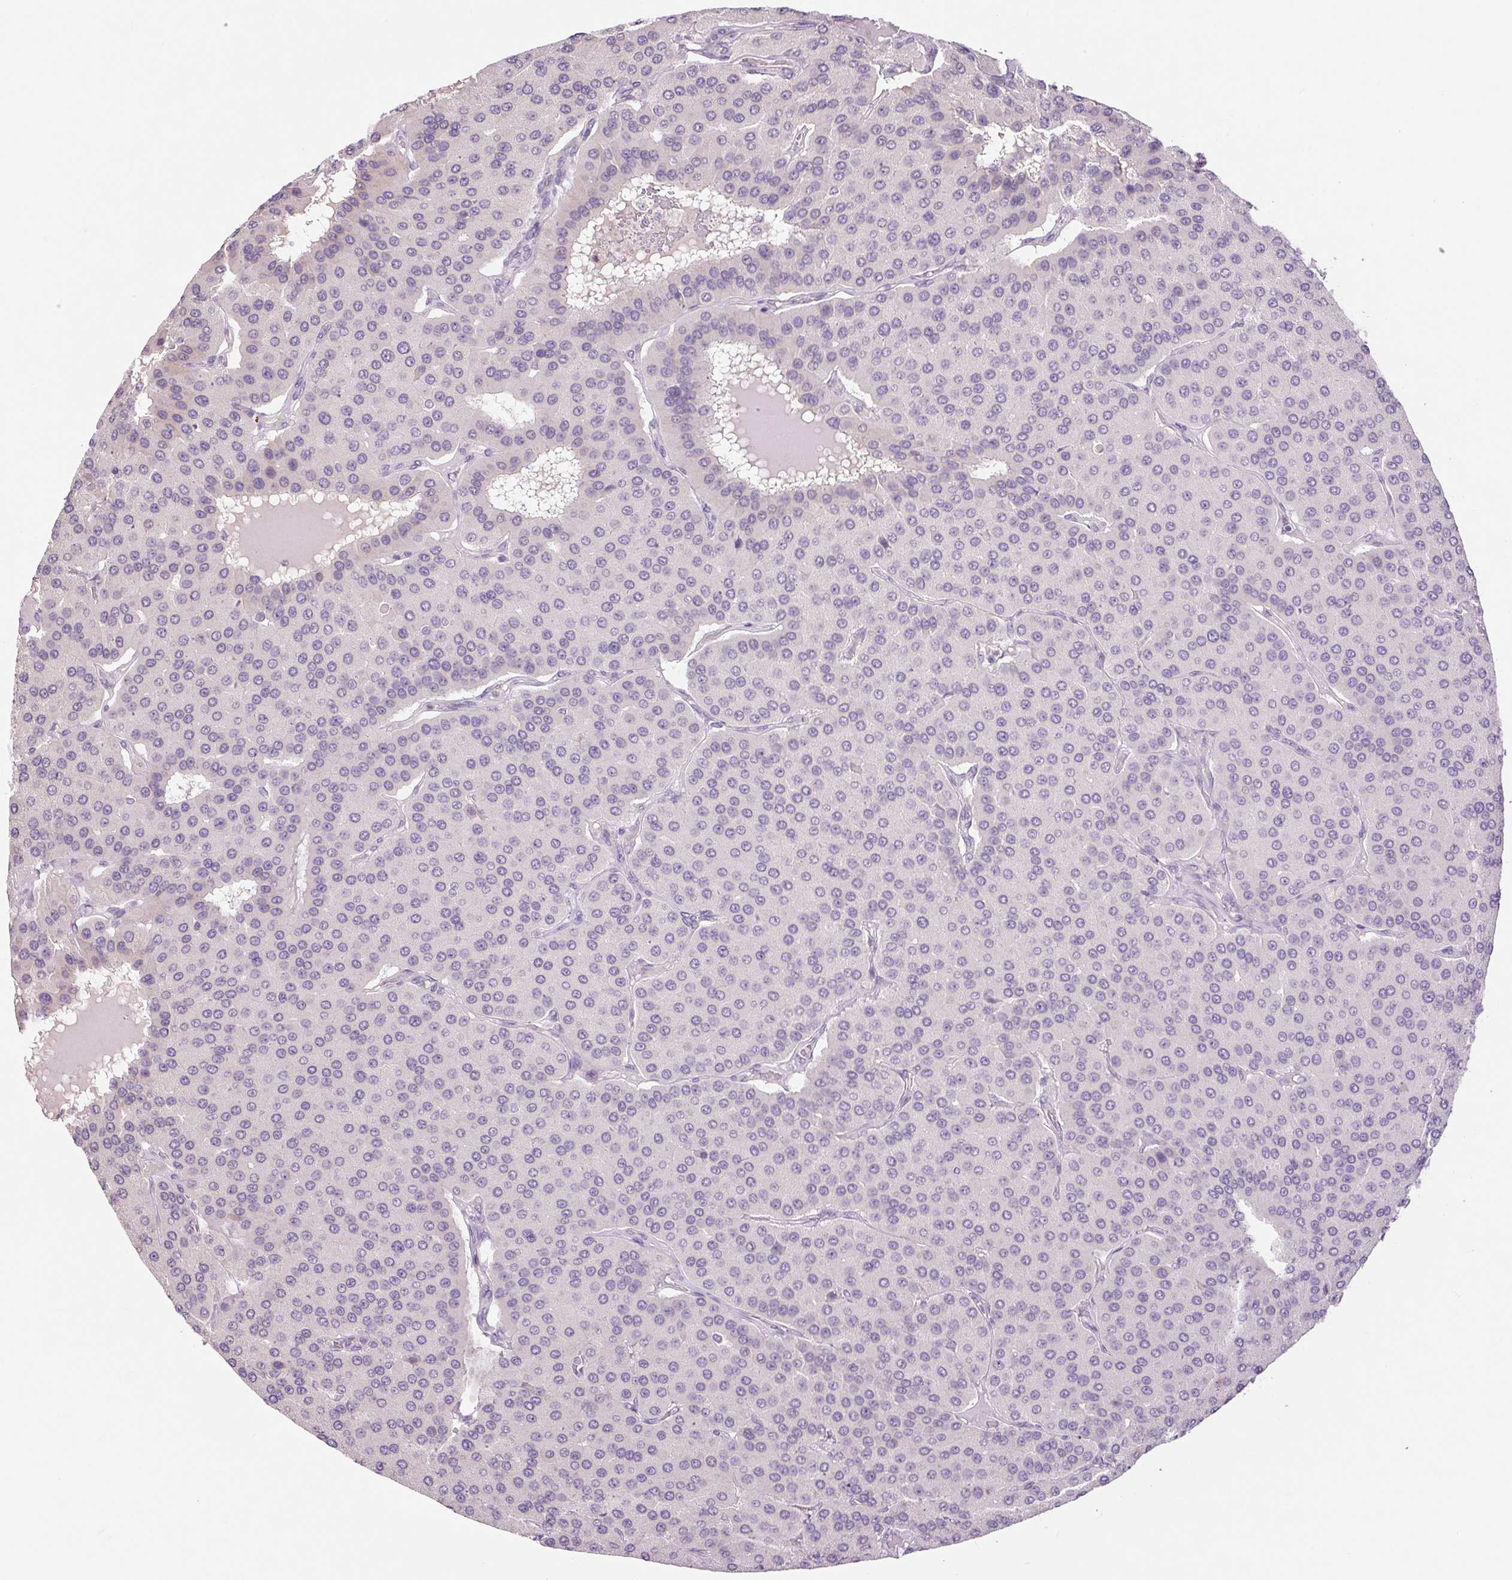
{"staining": {"intensity": "negative", "quantity": "none", "location": "none"}, "tissue": "parathyroid gland", "cell_type": "Glandular cells", "image_type": "normal", "snomed": [{"axis": "morphology", "description": "Normal tissue, NOS"}, {"axis": "morphology", "description": "Adenoma, NOS"}, {"axis": "topography", "description": "Parathyroid gland"}], "caption": "Immunohistochemical staining of benign human parathyroid gland reveals no significant expression in glandular cells. (DAB immunohistochemistry (IHC) visualized using brightfield microscopy, high magnification).", "gene": "RACGAP1", "patient": {"sex": "female", "age": 86}}